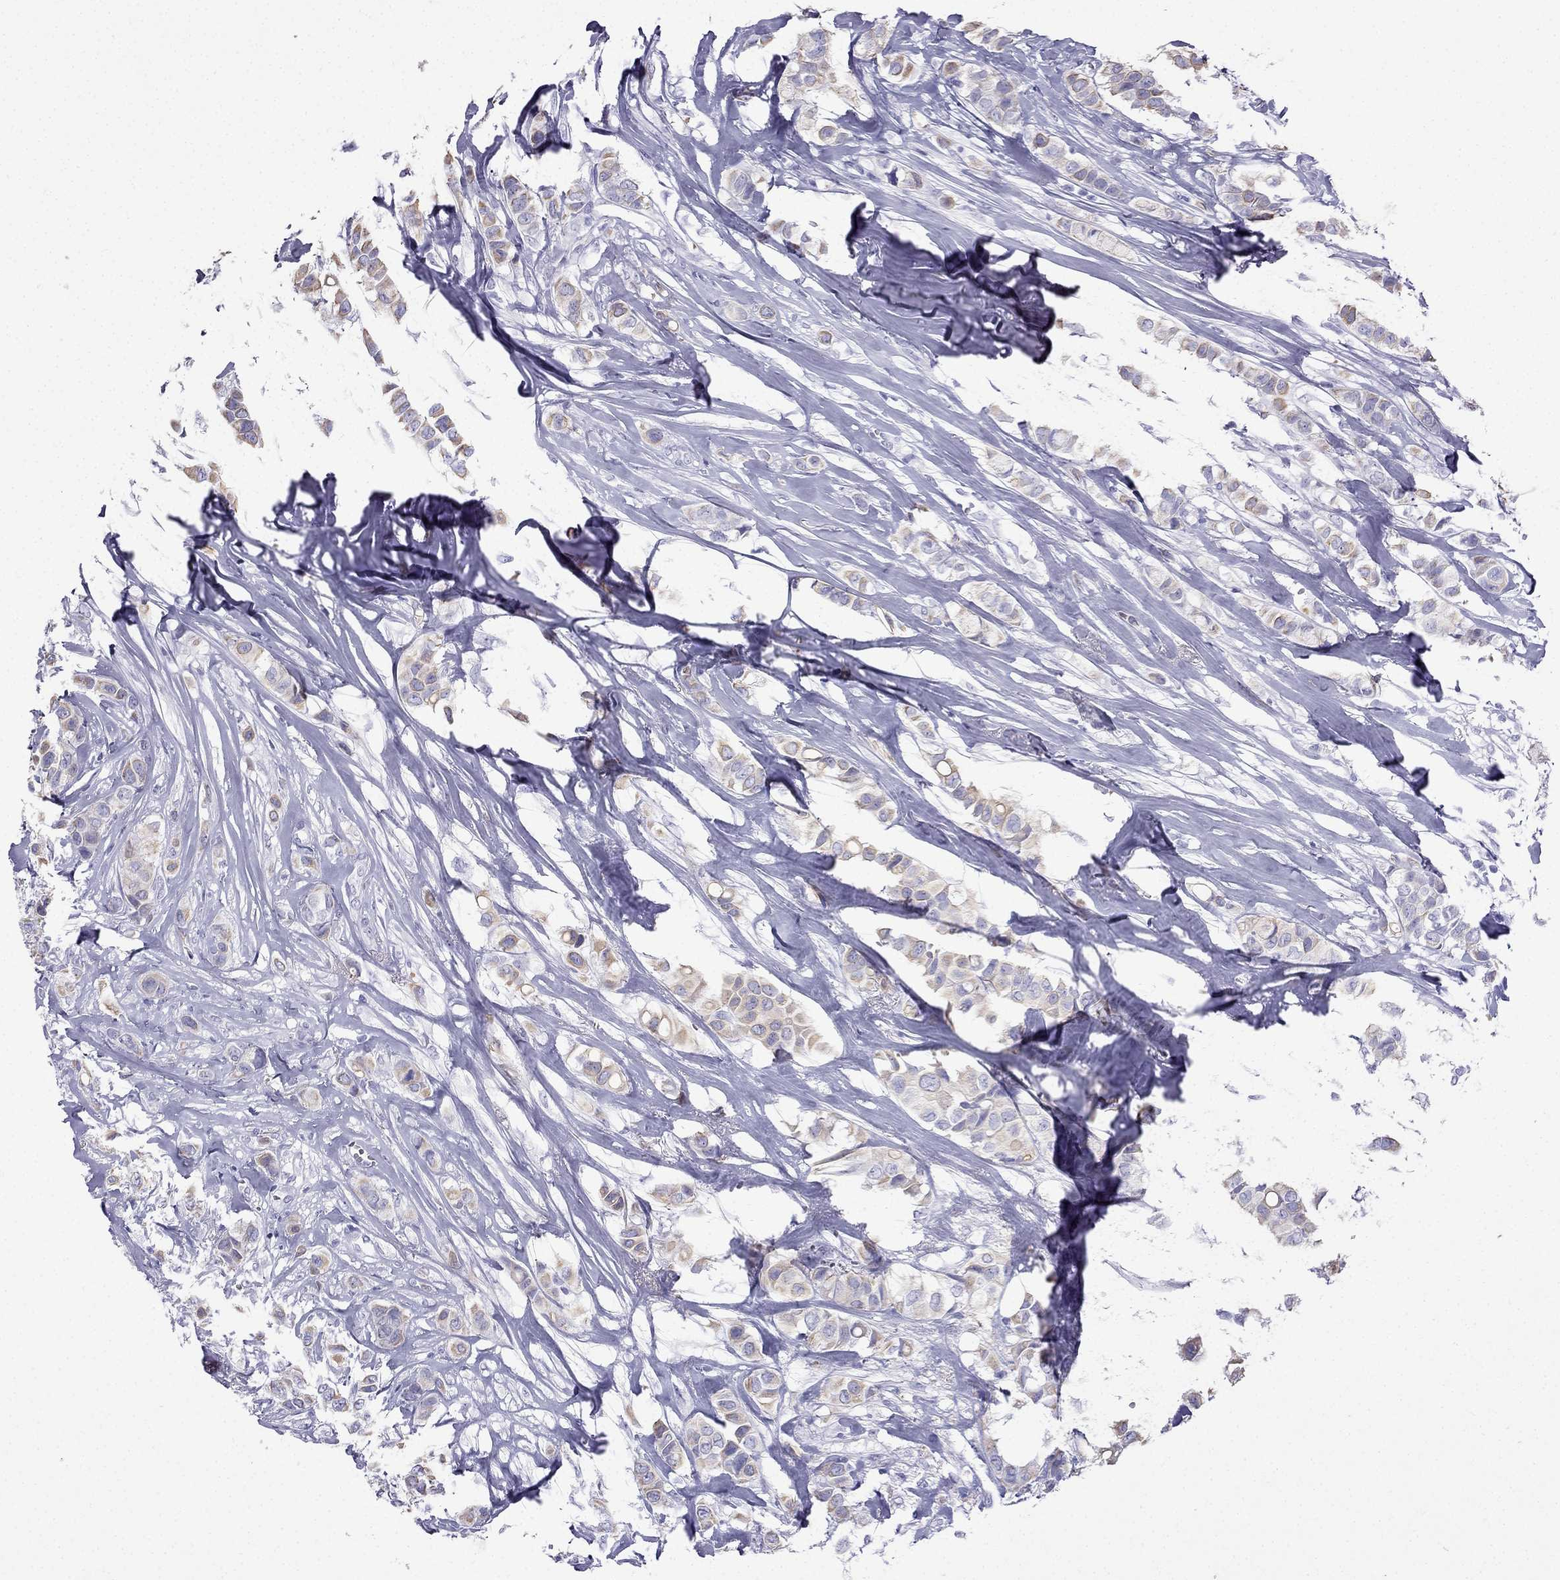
{"staining": {"intensity": "weak", "quantity": "25%-75%", "location": "cytoplasmic/membranous"}, "tissue": "breast cancer", "cell_type": "Tumor cells", "image_type": "cancer", "snomed": [{"axis": "morphology", "description": "Duct carcinoma"}, {"axis": "topography", "description": "Breast"}], "caption": "Protein staining demonstrates weak cytoplasmic/membranous expression in about 25%-75% of tumor cells in invasive ductal carcinoma (breast).", "gene": "GJA8", "patient": {"sex": "female", "age": 85}}